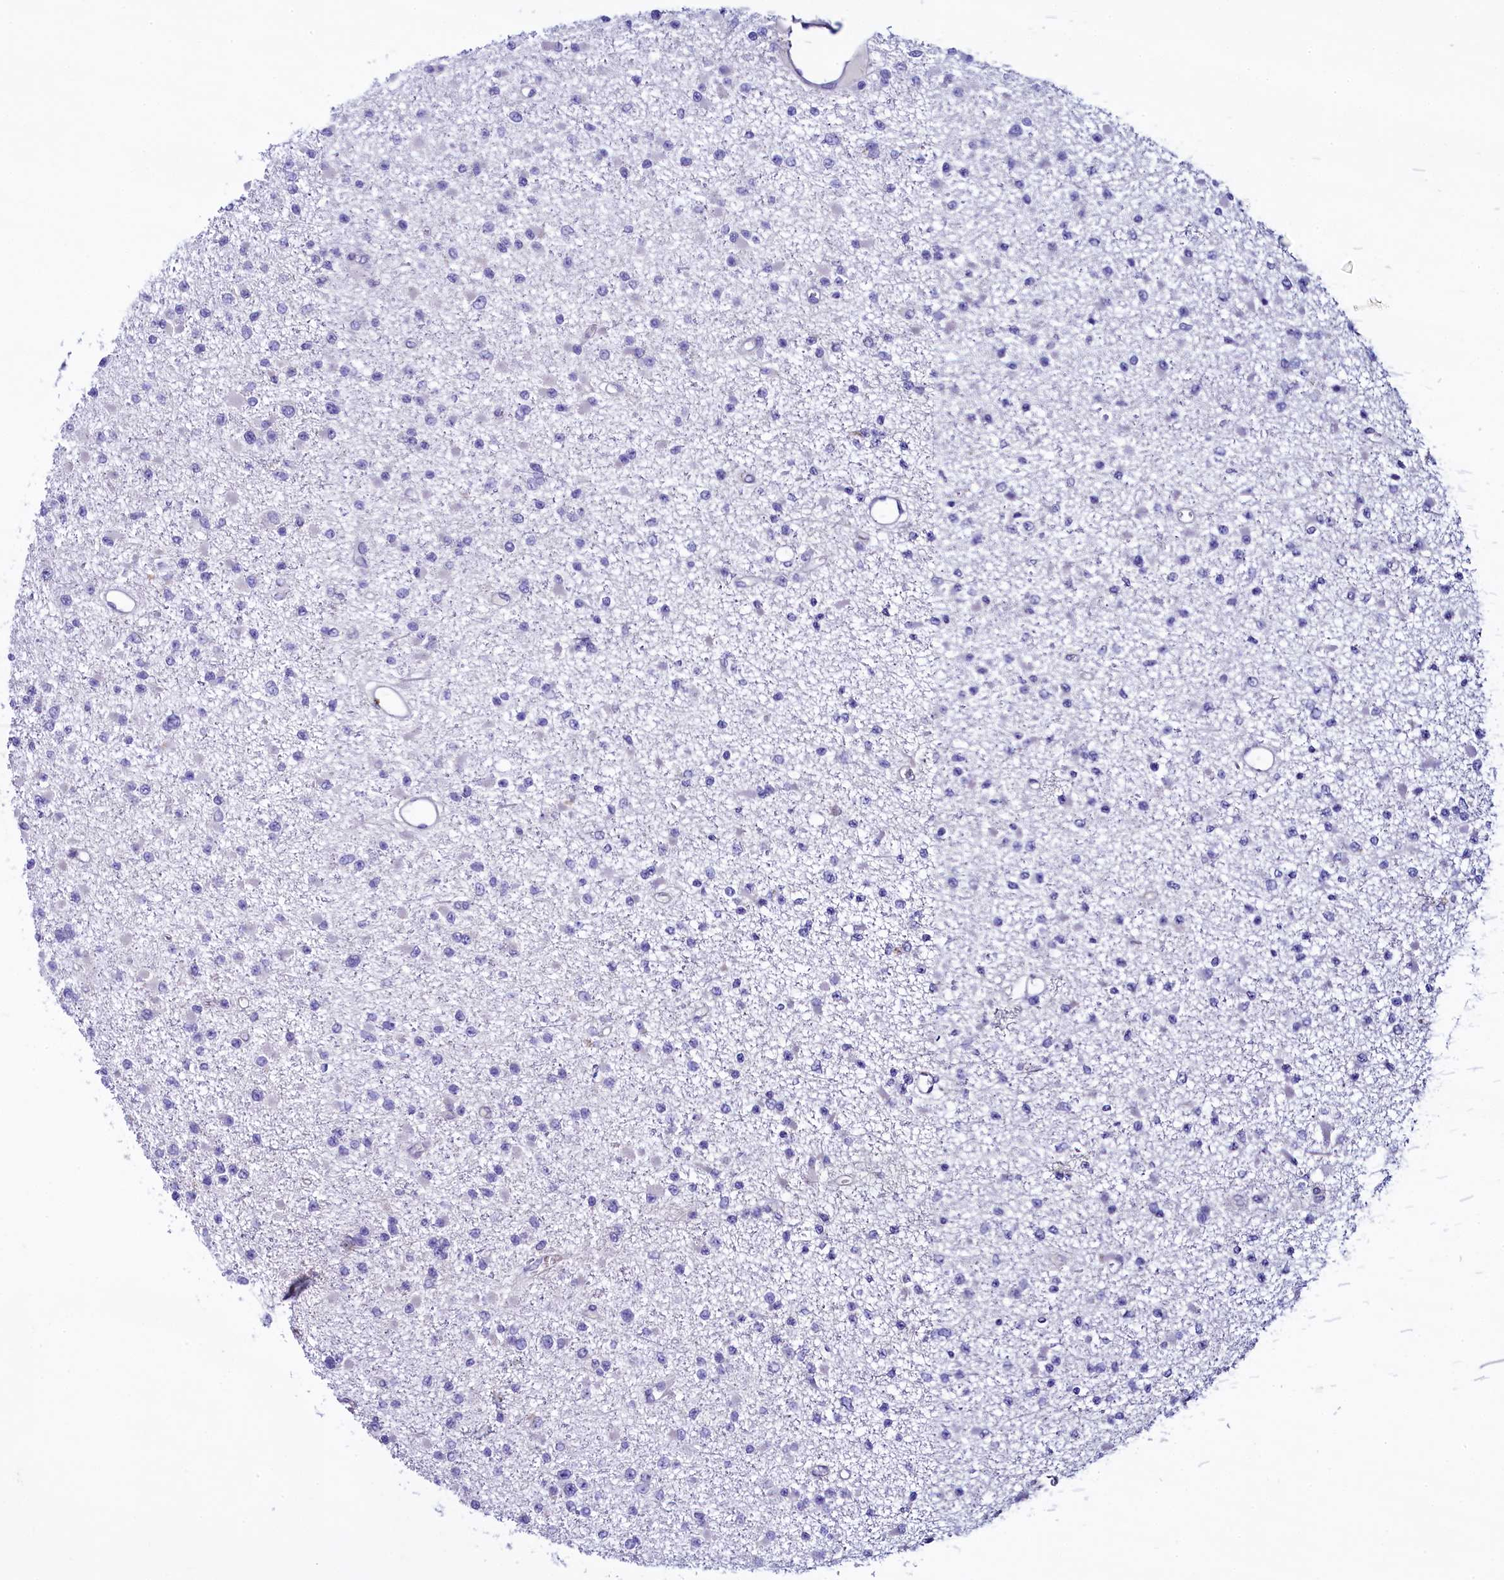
{"staining": {"intensity": "negative", "quantity": "none", "location": "none"}, "tissue": "glioma", "cell_type": "Tumor cells", "image_type": "cancer", "snomed": [{"axis": "morphology", "description": "Glioma, malignant, Low grade"}, {"axis": "topography", "description": "Brain"}], "caption": "IHC image of neoplastic tissue: glioma stained with DAB (3,3'-diaminobenzidine) reveals no significant protein positivity in tumor cells.", "gene": "KRBOX5", "patient": {"sex": "female", "age": 22}}